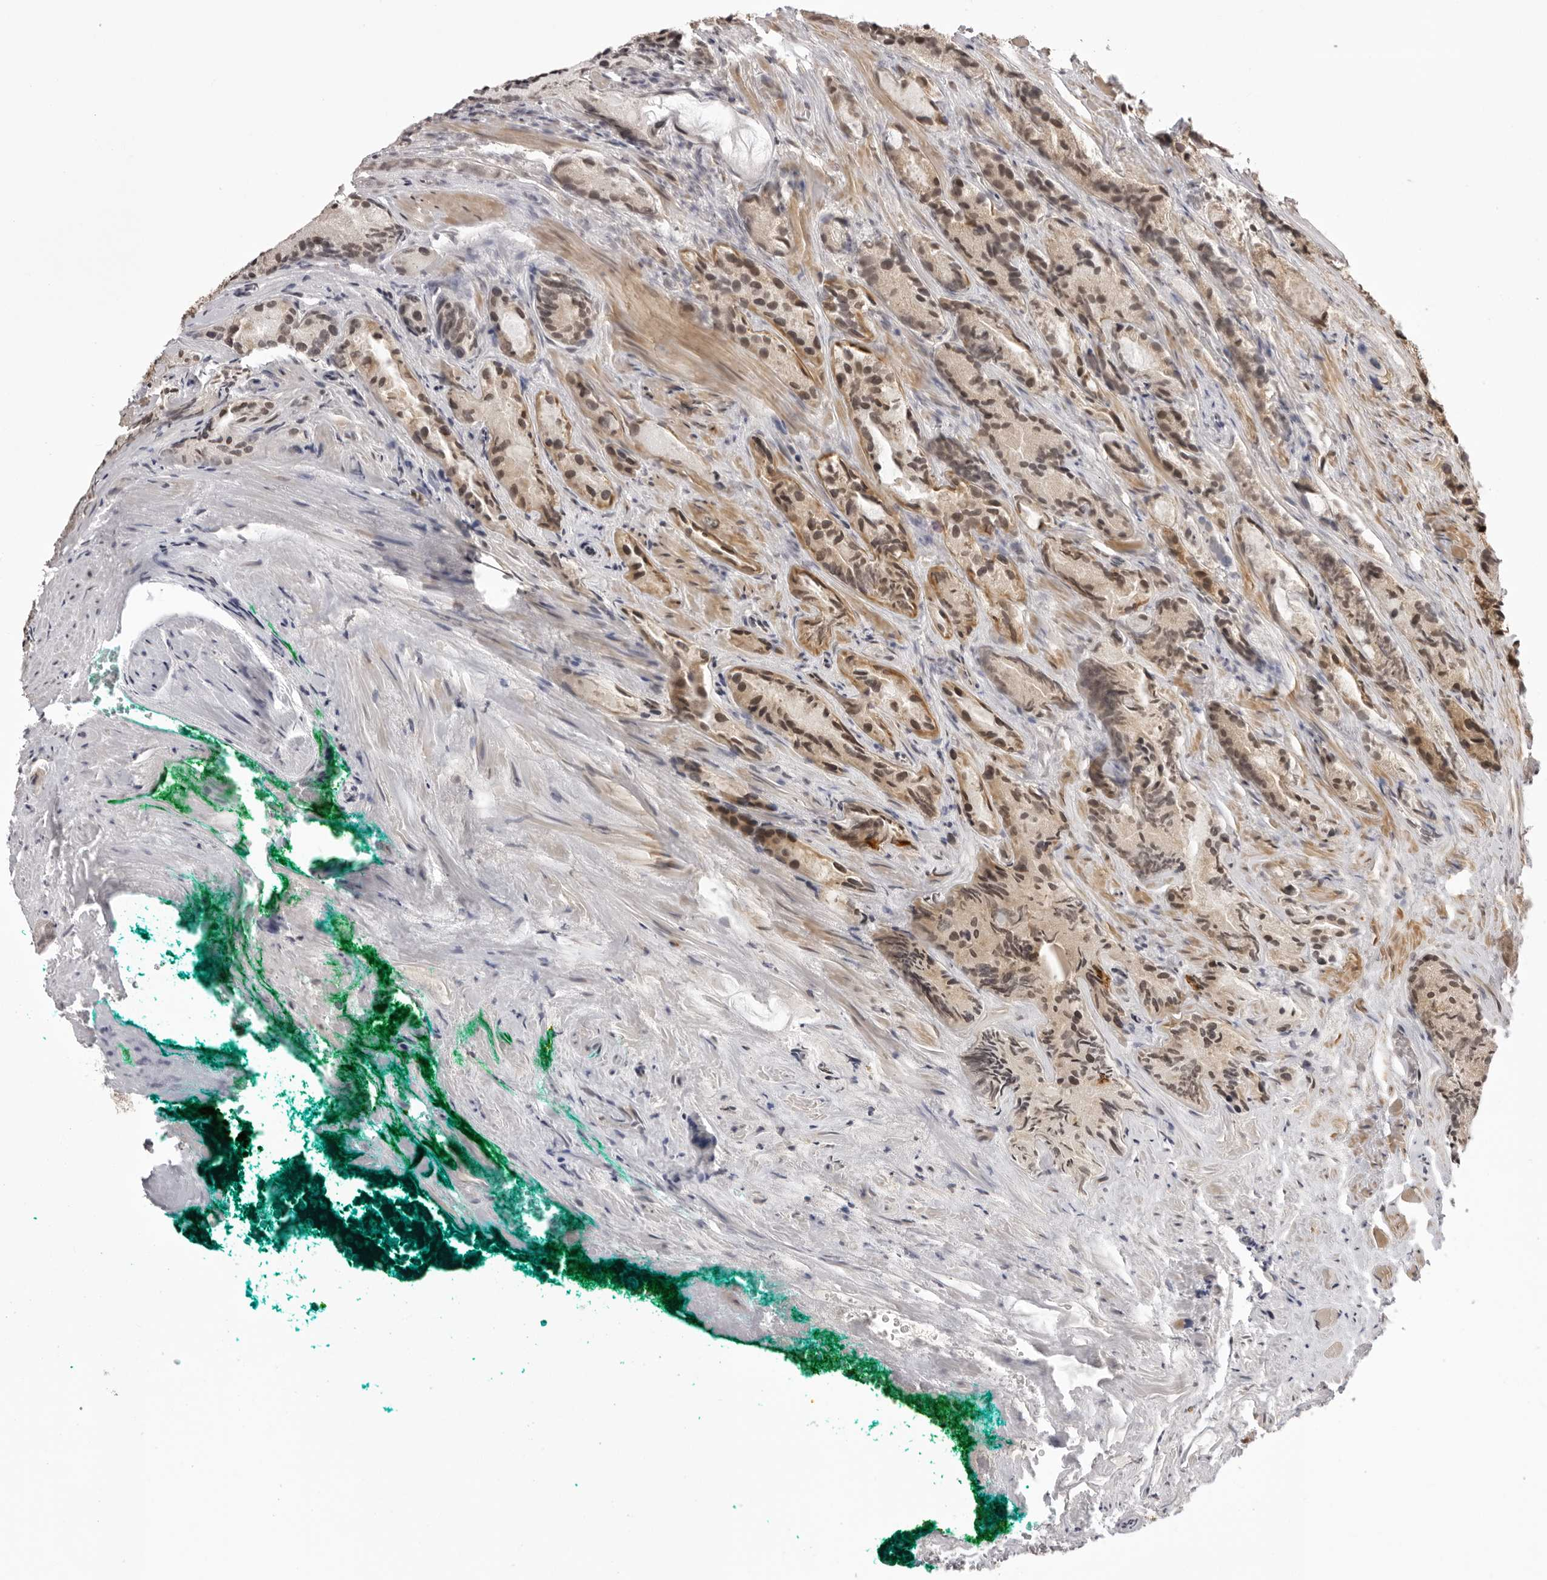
{"staining": {"intensity": "weak", "quantity": "25%-75%", "location": "cytoplasmic/membranous,nuclear"}, "tissue": "prostate cancer", "cell_type": "Tumor cells", "image_type": "cancer", "snomed": [{"axis": "morphology", "description": "Adenocarcinoma, Low grade"}, {"axis": "topography", "description": "Prostate"}], "caption": "Prostate cancer stained for a protein (brown) exhibits weak cytoplasmic/membranous and nuclear positive expression in approximately 25%-75% of tumor cells.", "gene": "ZC3H11A", "patient": {"sex": "male", "age": 62}}